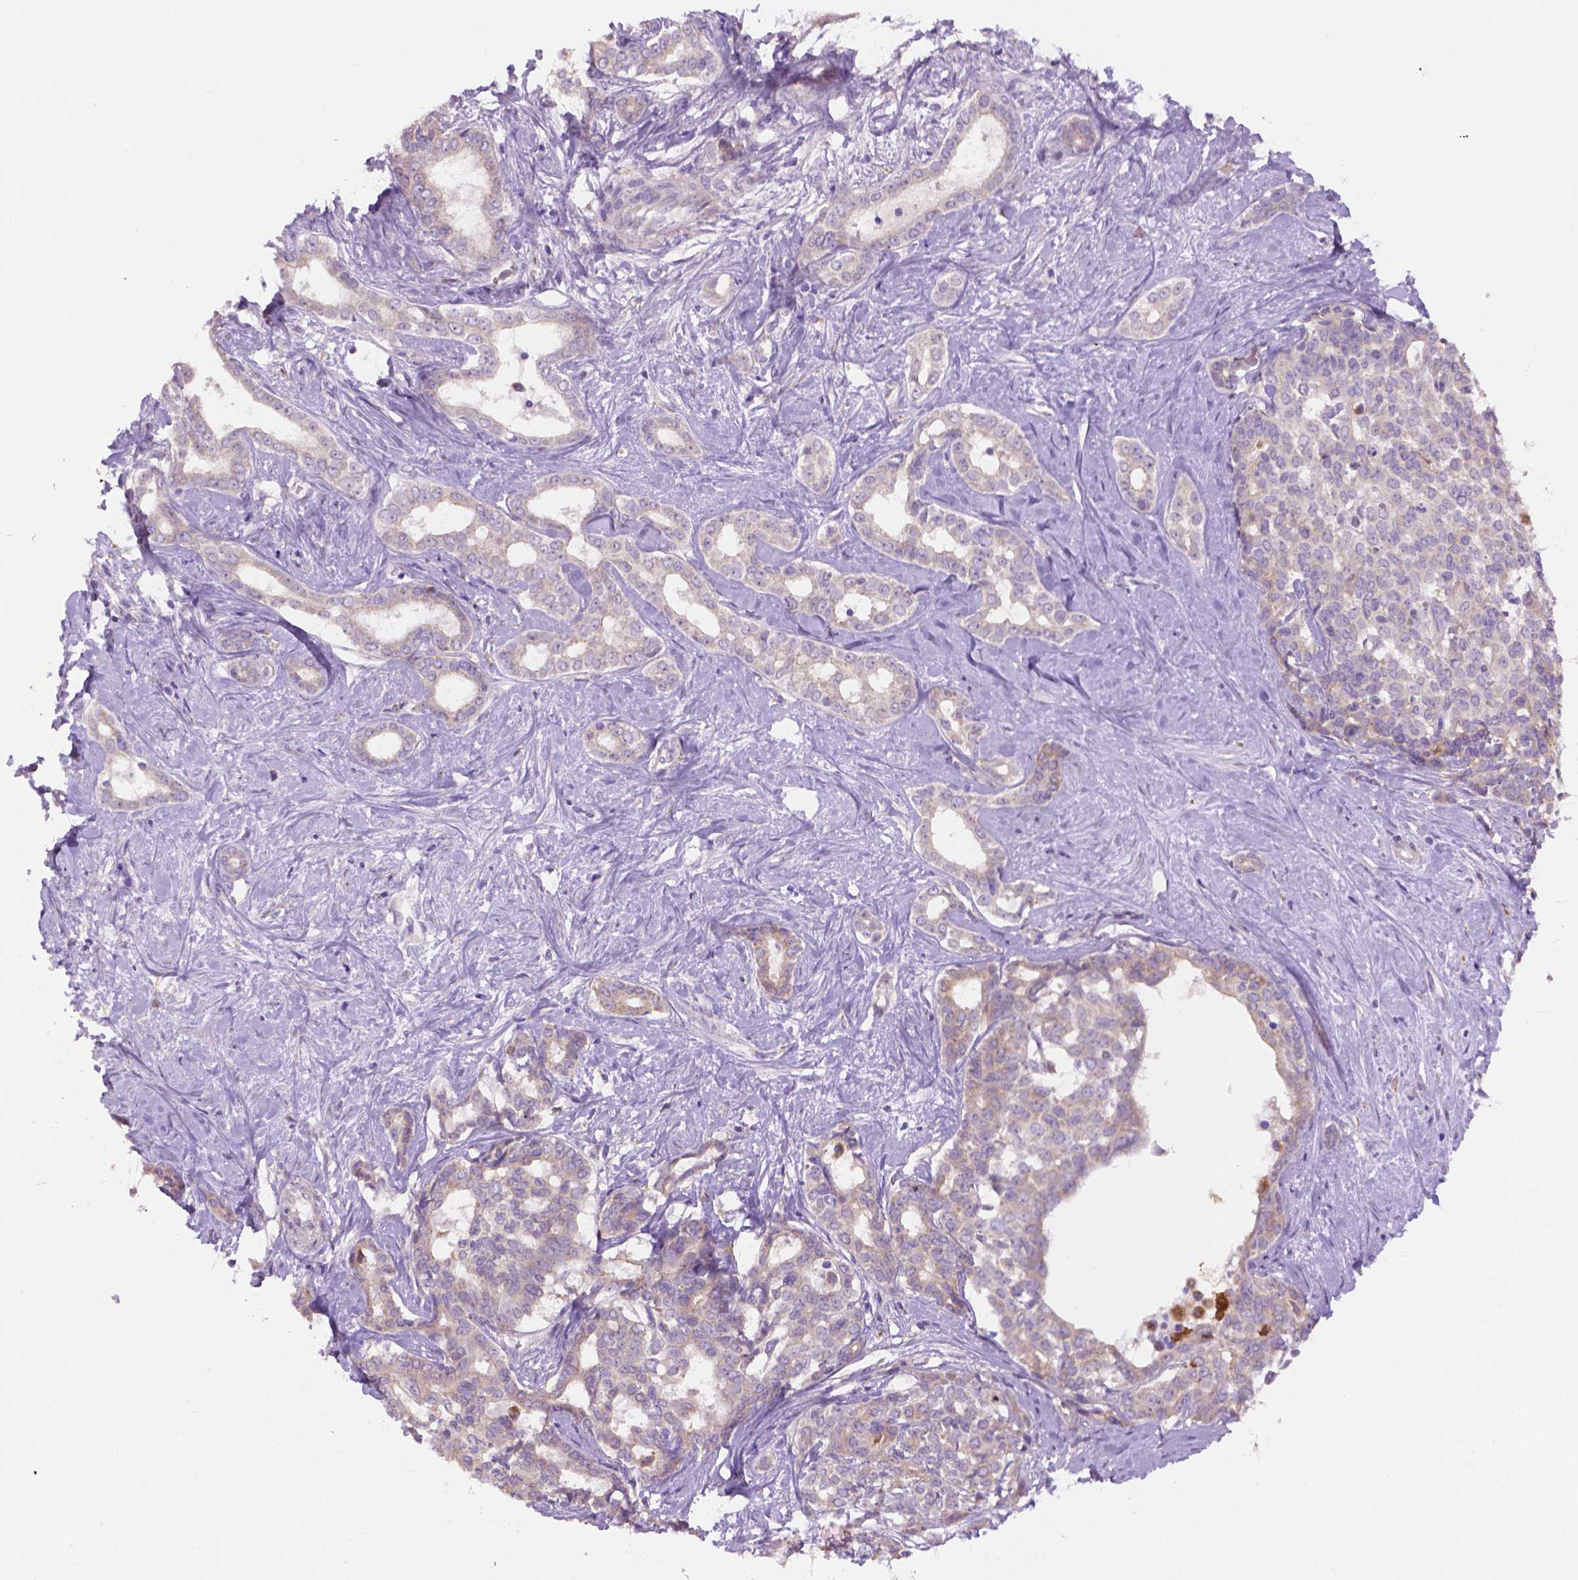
{"staining": {"intensity": "negative", "quantity": "none", "location": "none"}, "tissue": "liver cancer", "cell_type": "Tumor cells", "image_type": "cancer", "snomed": [{"axis": "morphology", "description": "Cholangiocarcinoma"}, {"axis": "topography", "description": "Liver"}], "caption": "A high-resolution micrograph shows immunohistochemistry staining of liver cholangiocarcinoma, which demonstrates no significant staining in tumor cells.", "gene": "CDH7", "patient": {"sex": "female", "age": 47}}